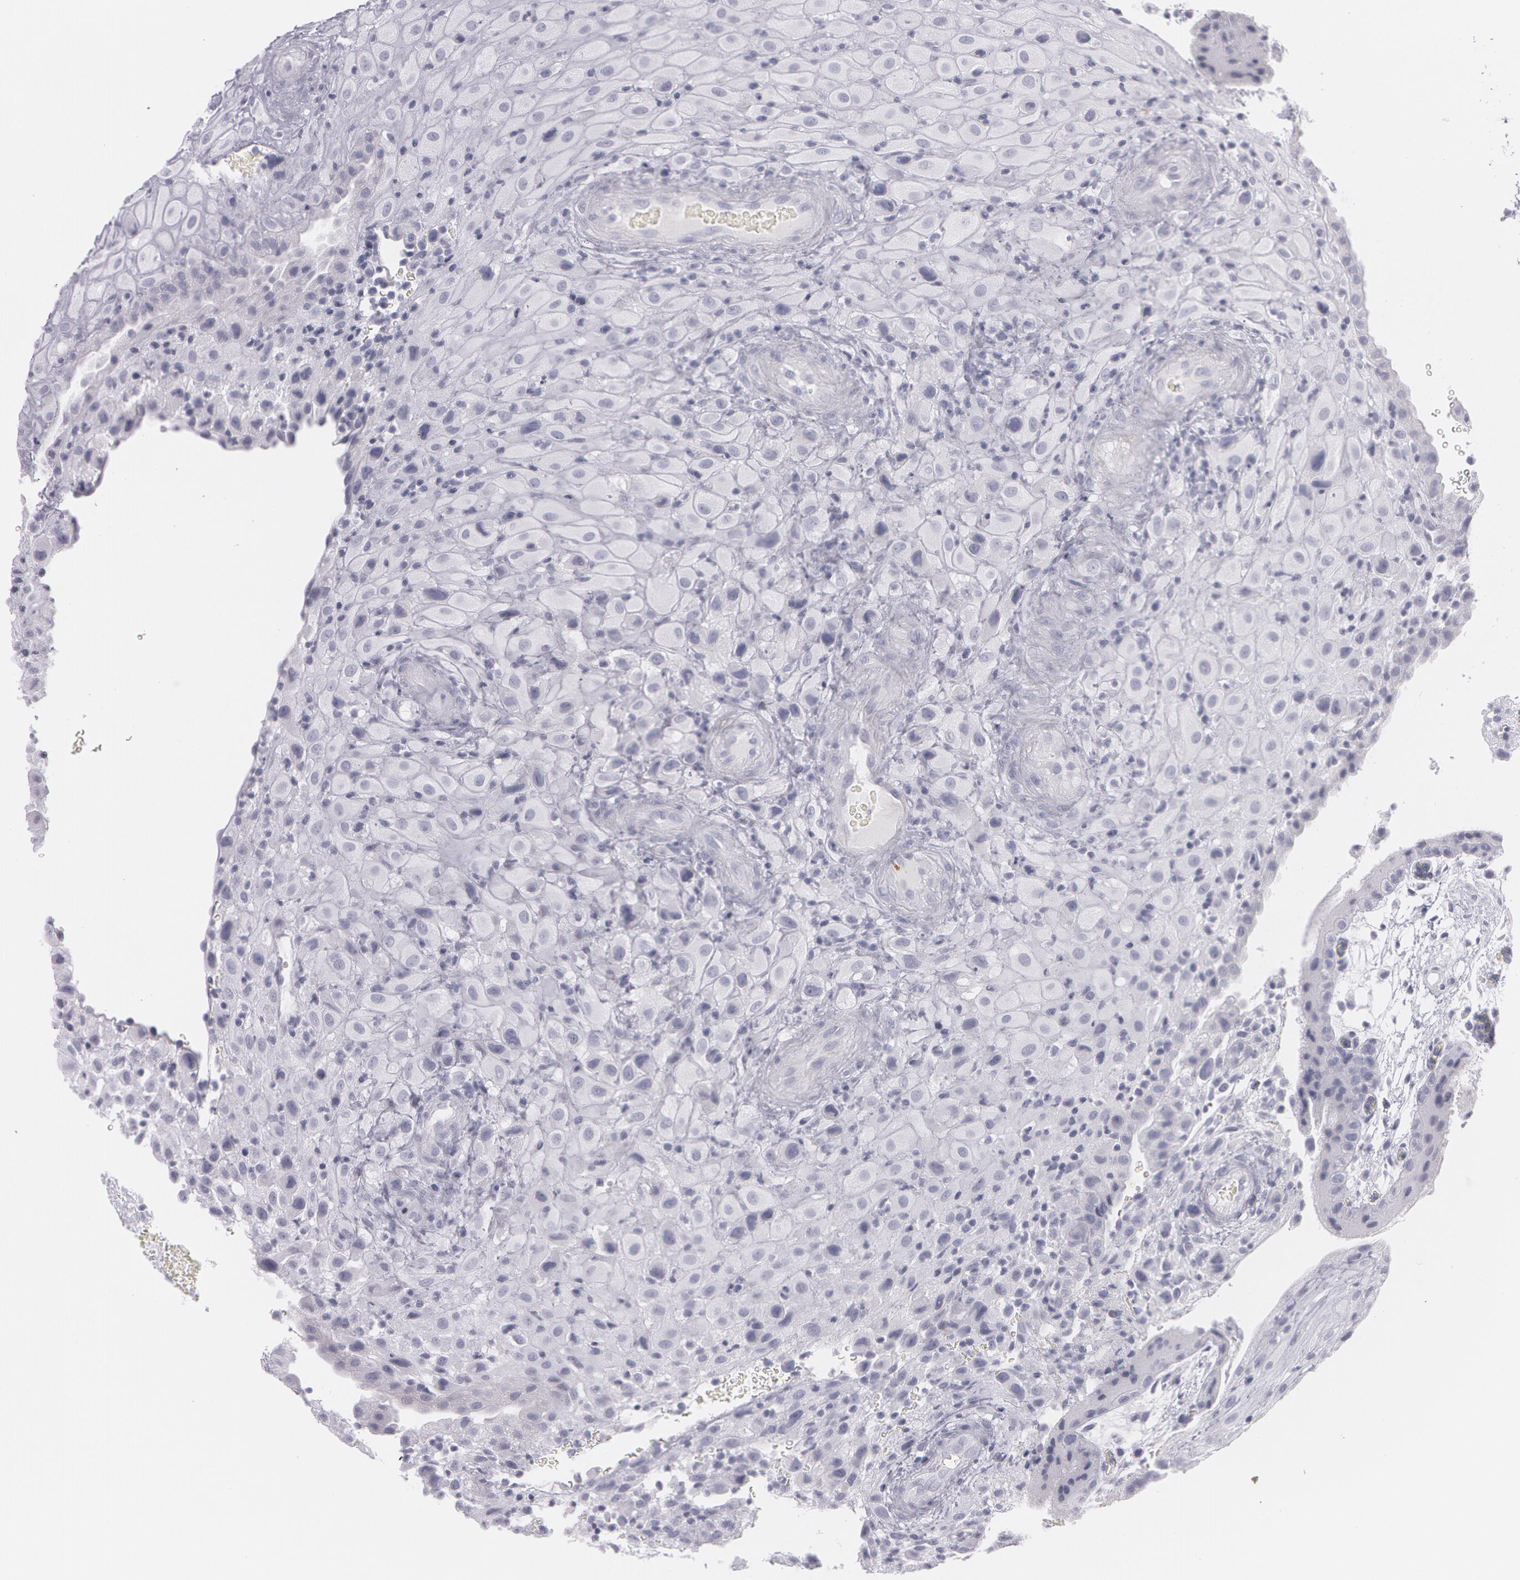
{"staining": {"intensity": "negative", "quantity": "none", "location": "none"}, "tissue": "placenta", "cell_type": "Decidual cells", "image_type": "normal", "snomed": [{"axis": "morphology", "description": "Normal tissue, NOS"}, {"axis": "topography", "description": "Placenta"}], "caption": "The histopathology image reveals no significant expression in decidual cells of placenta.", "gene": "SNCG", "patient": {"sex": "female", "age": 19}}